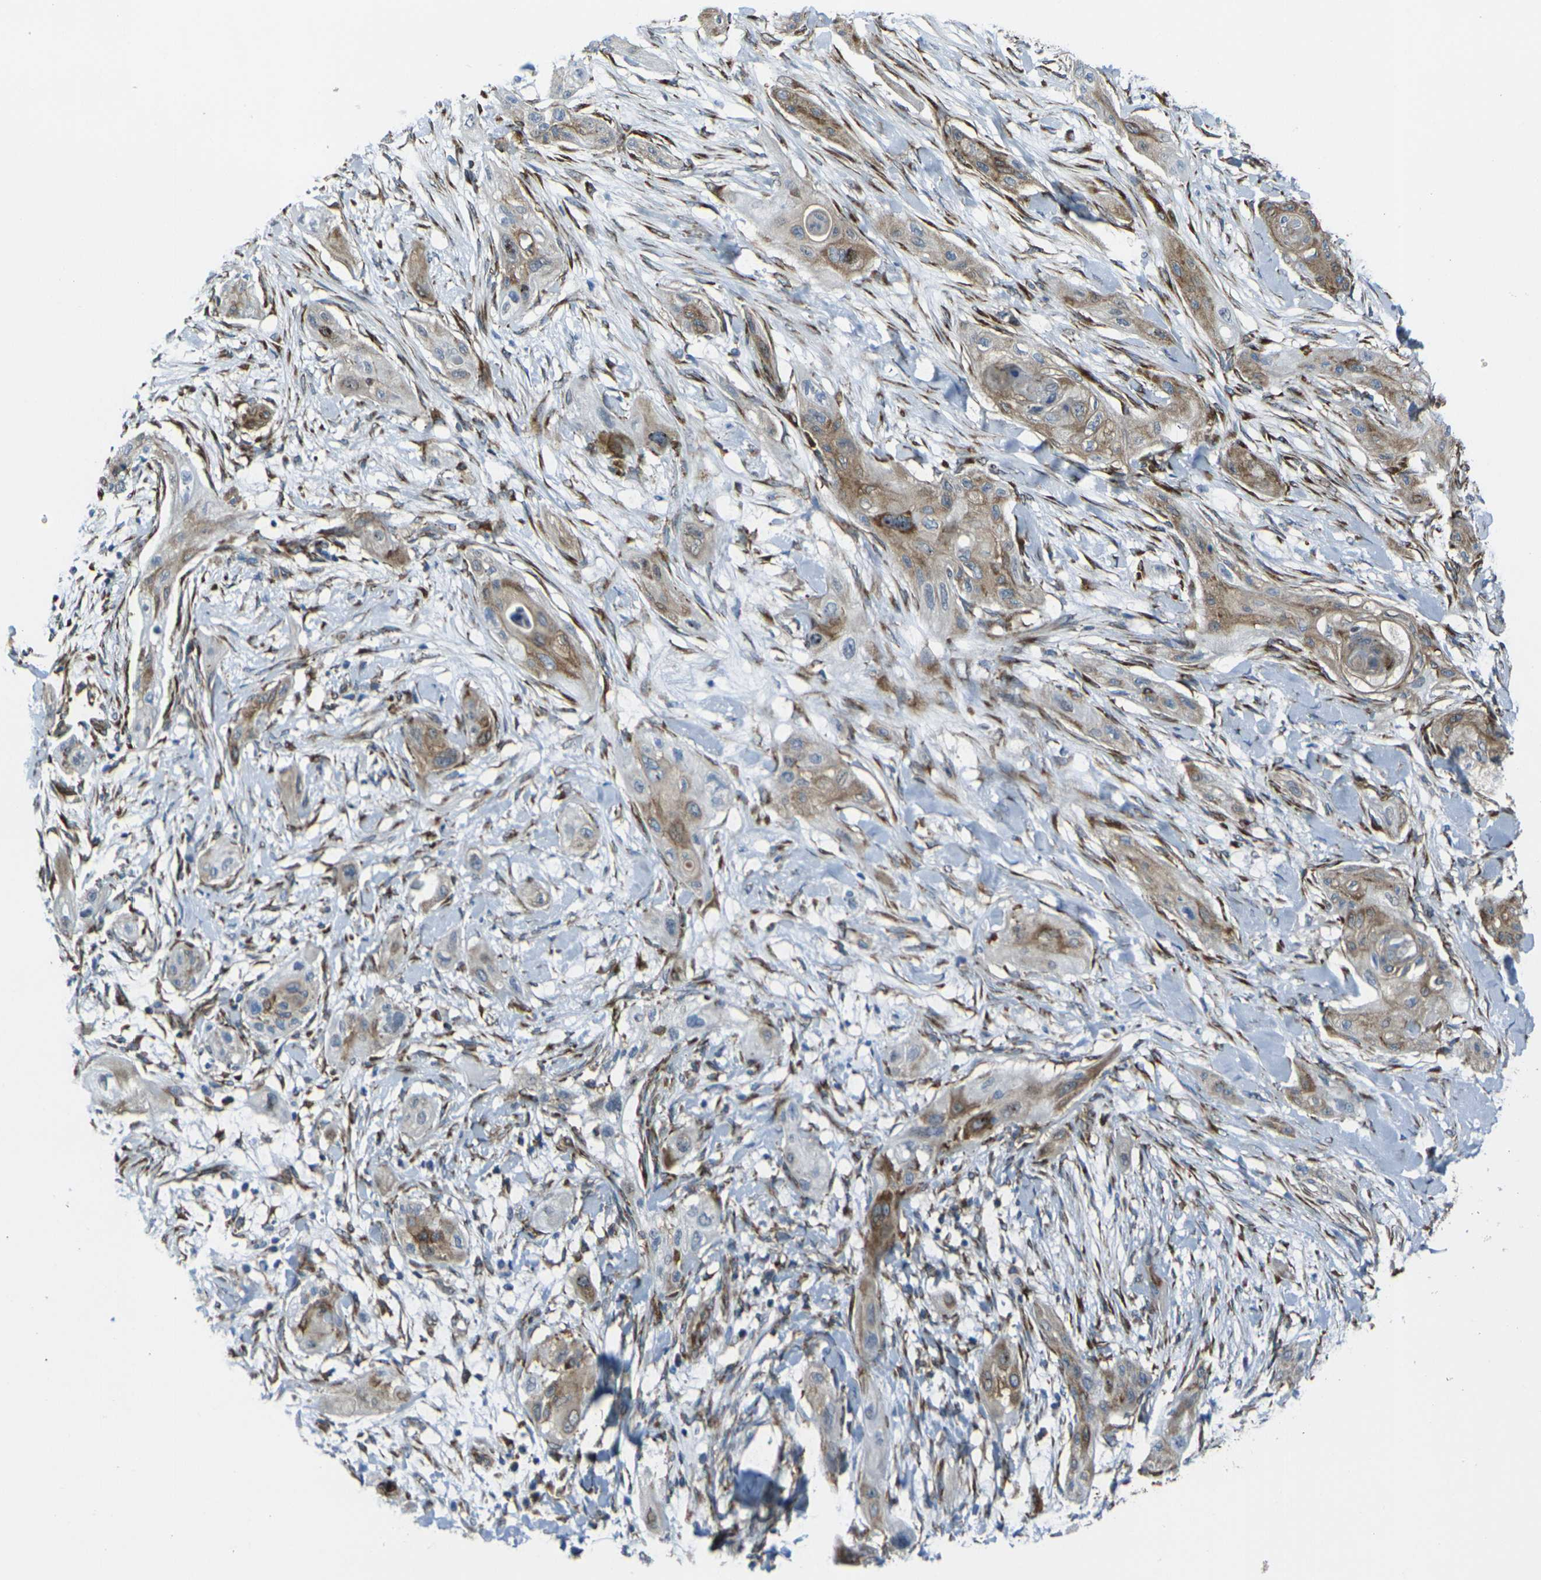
{"staining": {"intensity": "moderate", "quantity": ">75%", "location": "cytoplasmic/membranous"}, "tissue": "lung cancer", "cell_type": "Tumor cells", "image_type": "cancer", "snomed": [{"axis": "morphology", "description": "Squamous cell carcinoma, NOS"}, {"axis": "topography", "description": "Lung"}], "caption": "A high-resolution photomicrograph shows immunohistochemistry staining of lung cancer (squamous cell carcinoma), which displays moderate cytoplasmic/membranous staining in about >75% of tumor cells.", "gene": "CELSR2", "patient": {"sex": "female", "age": 47}}